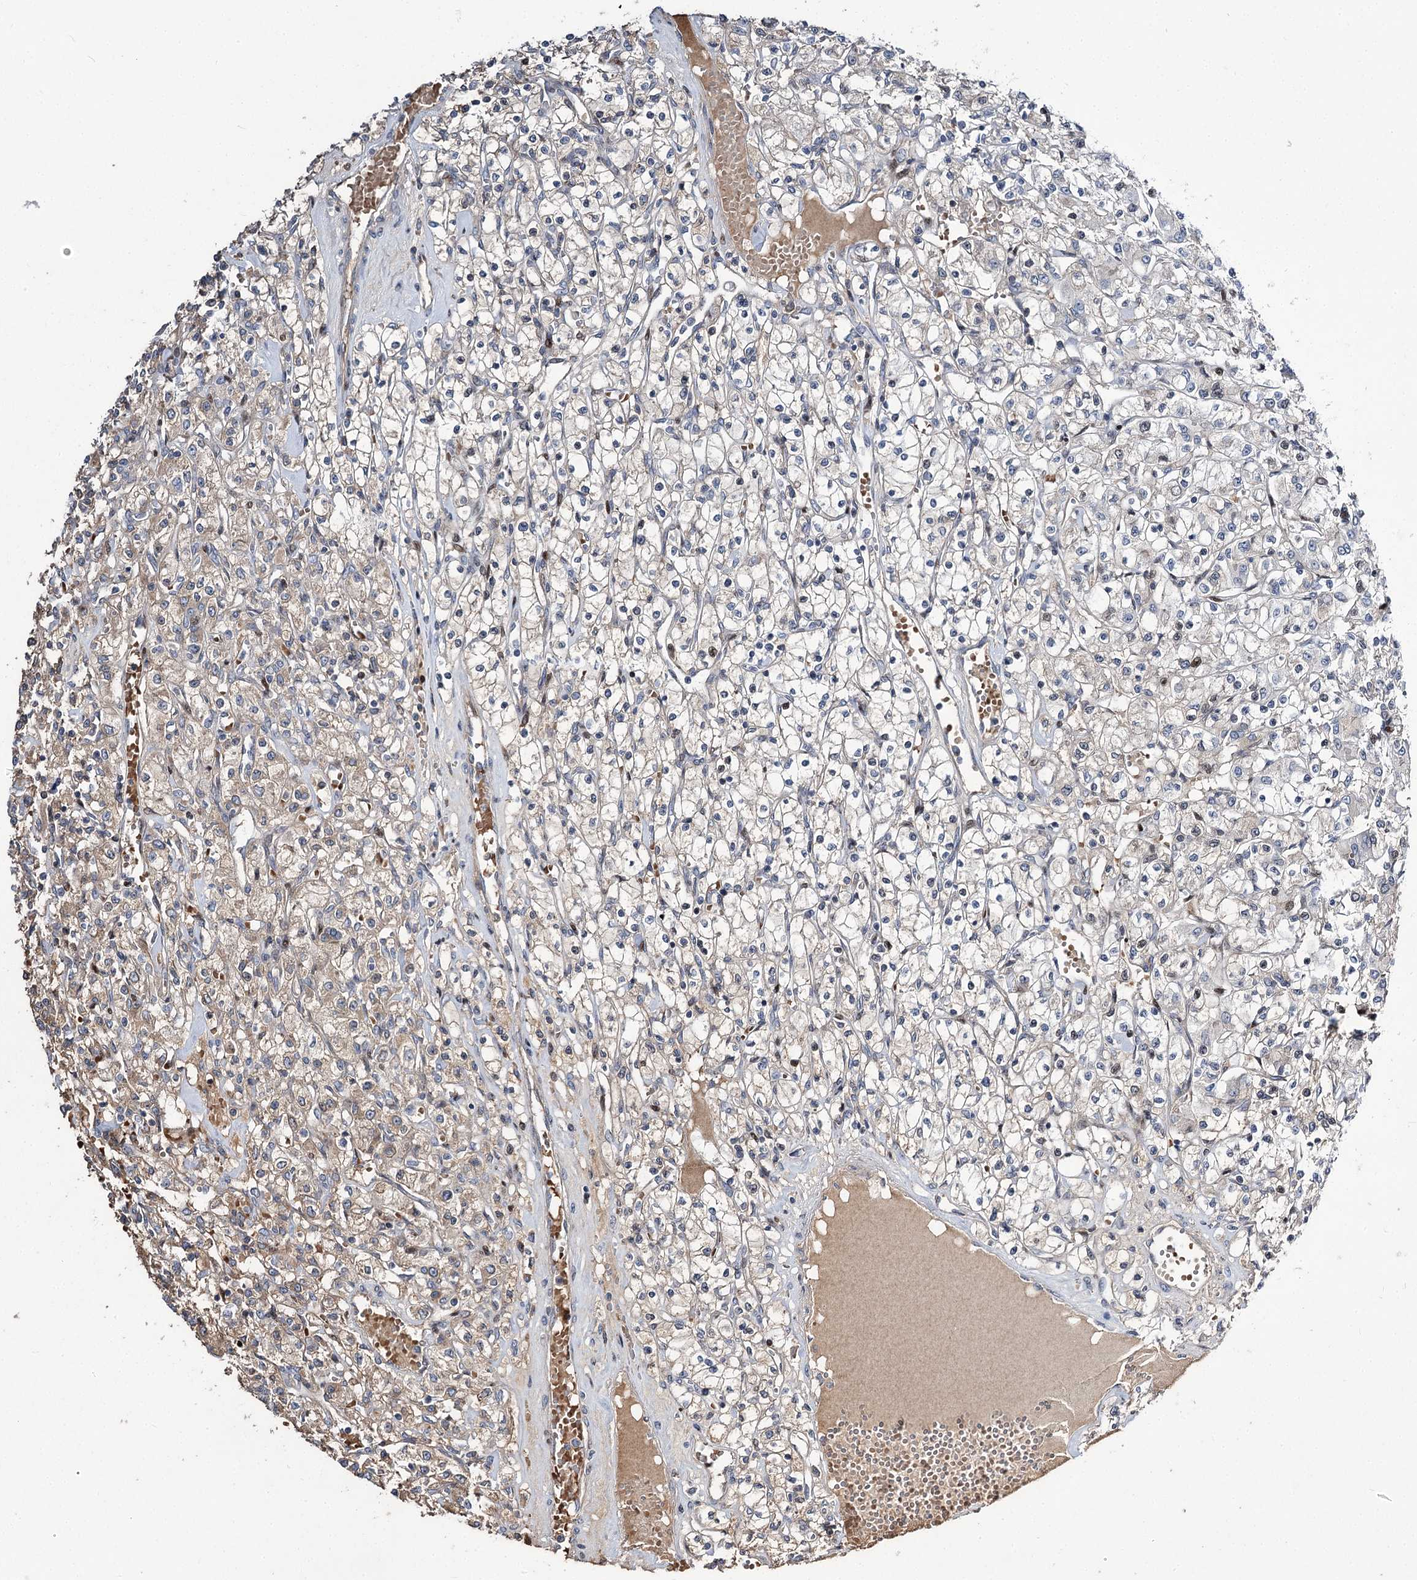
{"staining": {"intensity": "weak", "quantity": "<25%", "location": "cytoplasmic/membranous"}, "tissue": "renal cancer", "cell_type": "Tumor cells", "image_type": "cancer", "snomed": [{"axis": "morphology", "description": "Adenocarcinoma, NOS"}, {"axis": "topography", "description": "Kidney"}], "caption": "The photomicrograph demonstrates no significant staining in tumor cells of renal cancer (adenocarcinoma).", "gene": "ITFG2", "patient": {"sex": "female", "age": 59}}